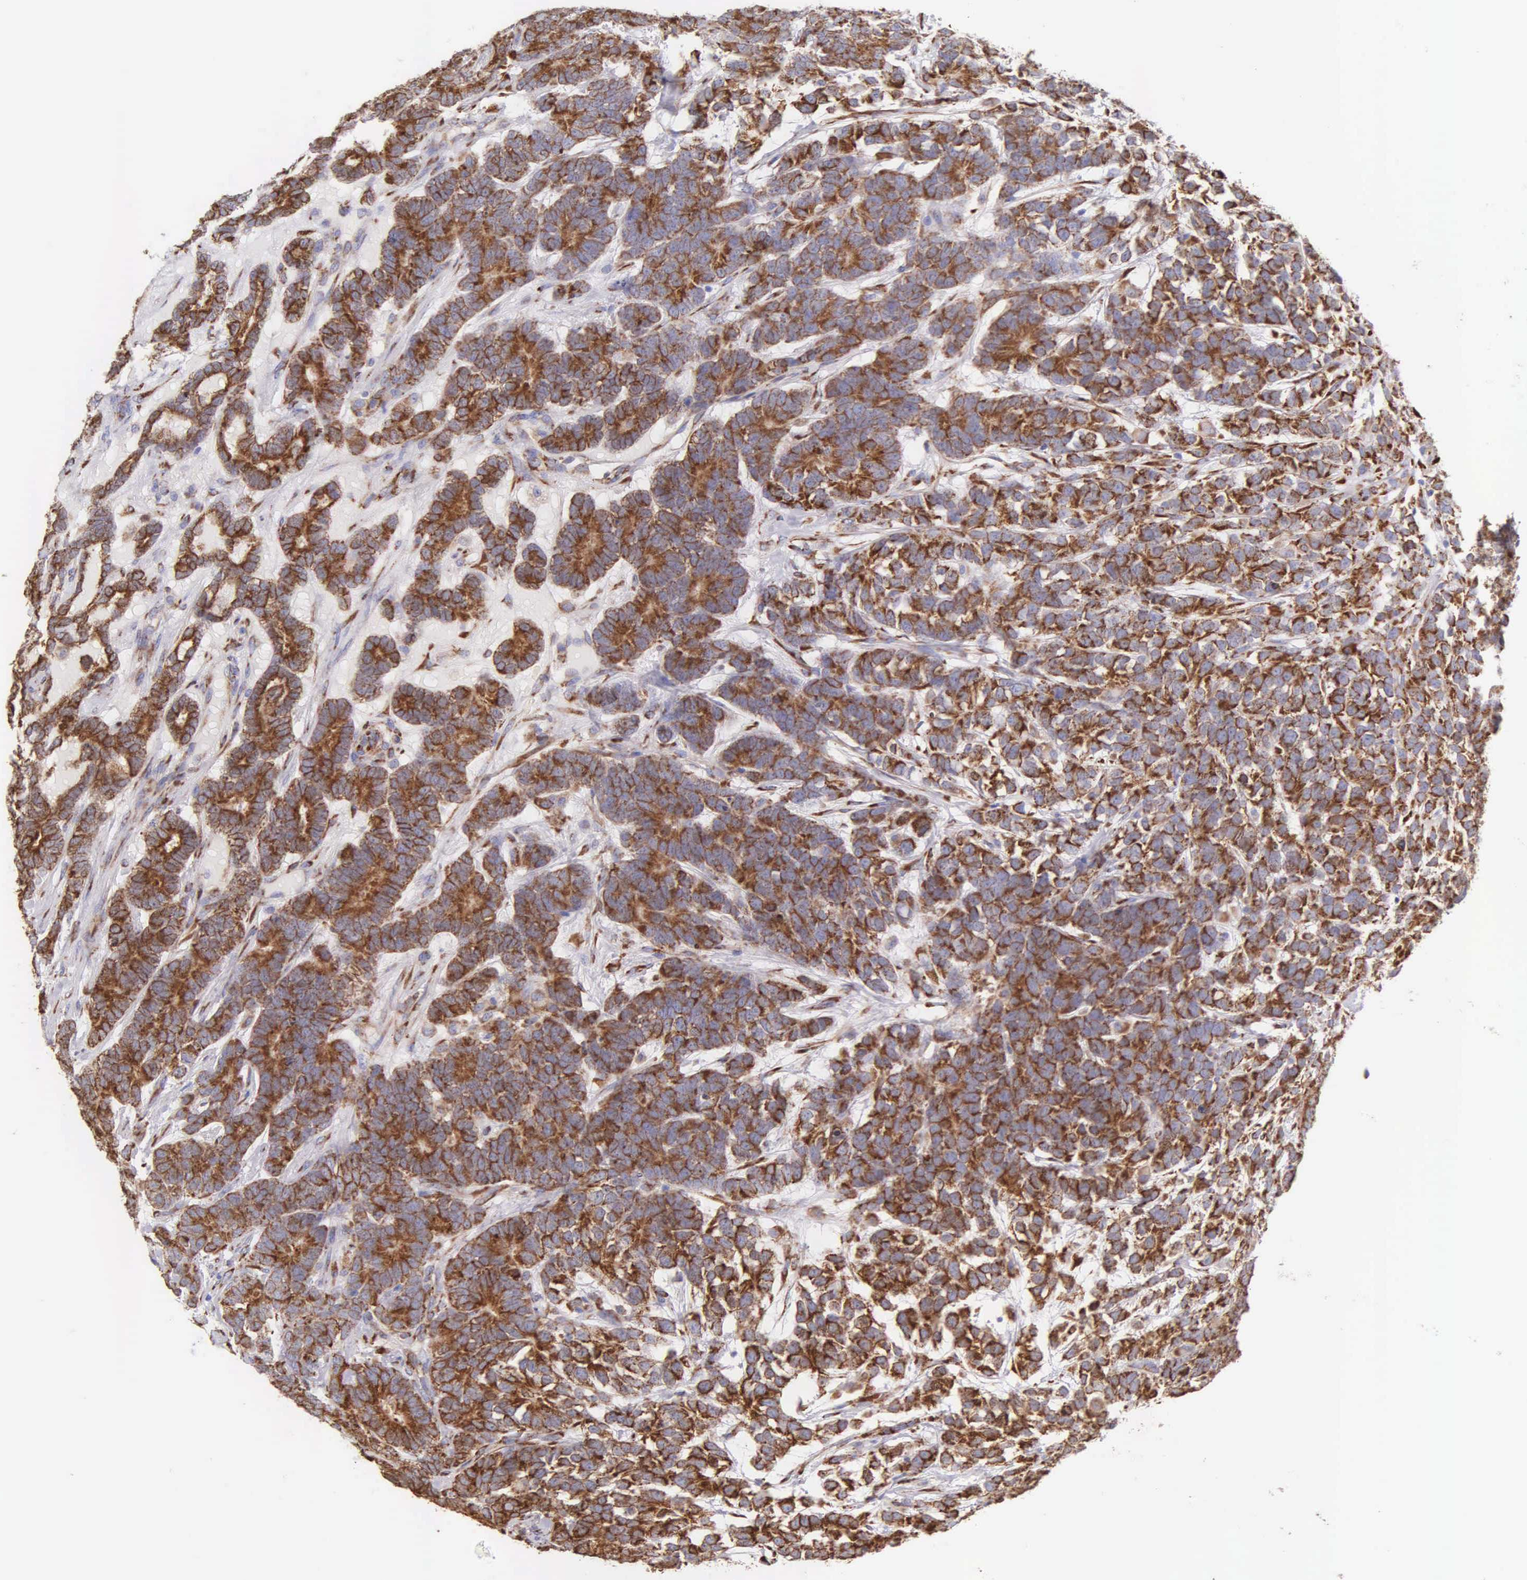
{"staining": {"intensity": "weak", "quantity": ">75%", "location": "cytoplasmic/membranous"}, "tissue": "testis cancer", "cell_type": "Tumor cells", "image_type": "cancer", "snomed": [{"axis": "morphology", "description": "Carcinoma, Embryonal, NOS"}, {"axis": "topography", "description": "Testis"}], "caption": "A brown stain highlights weak cytoplasmic/membranous positivity of a protein in testis embryonal carcinoma tumor cells.", "gene": "CKAP4", "patient": {"sex": "male", "age": 26}}